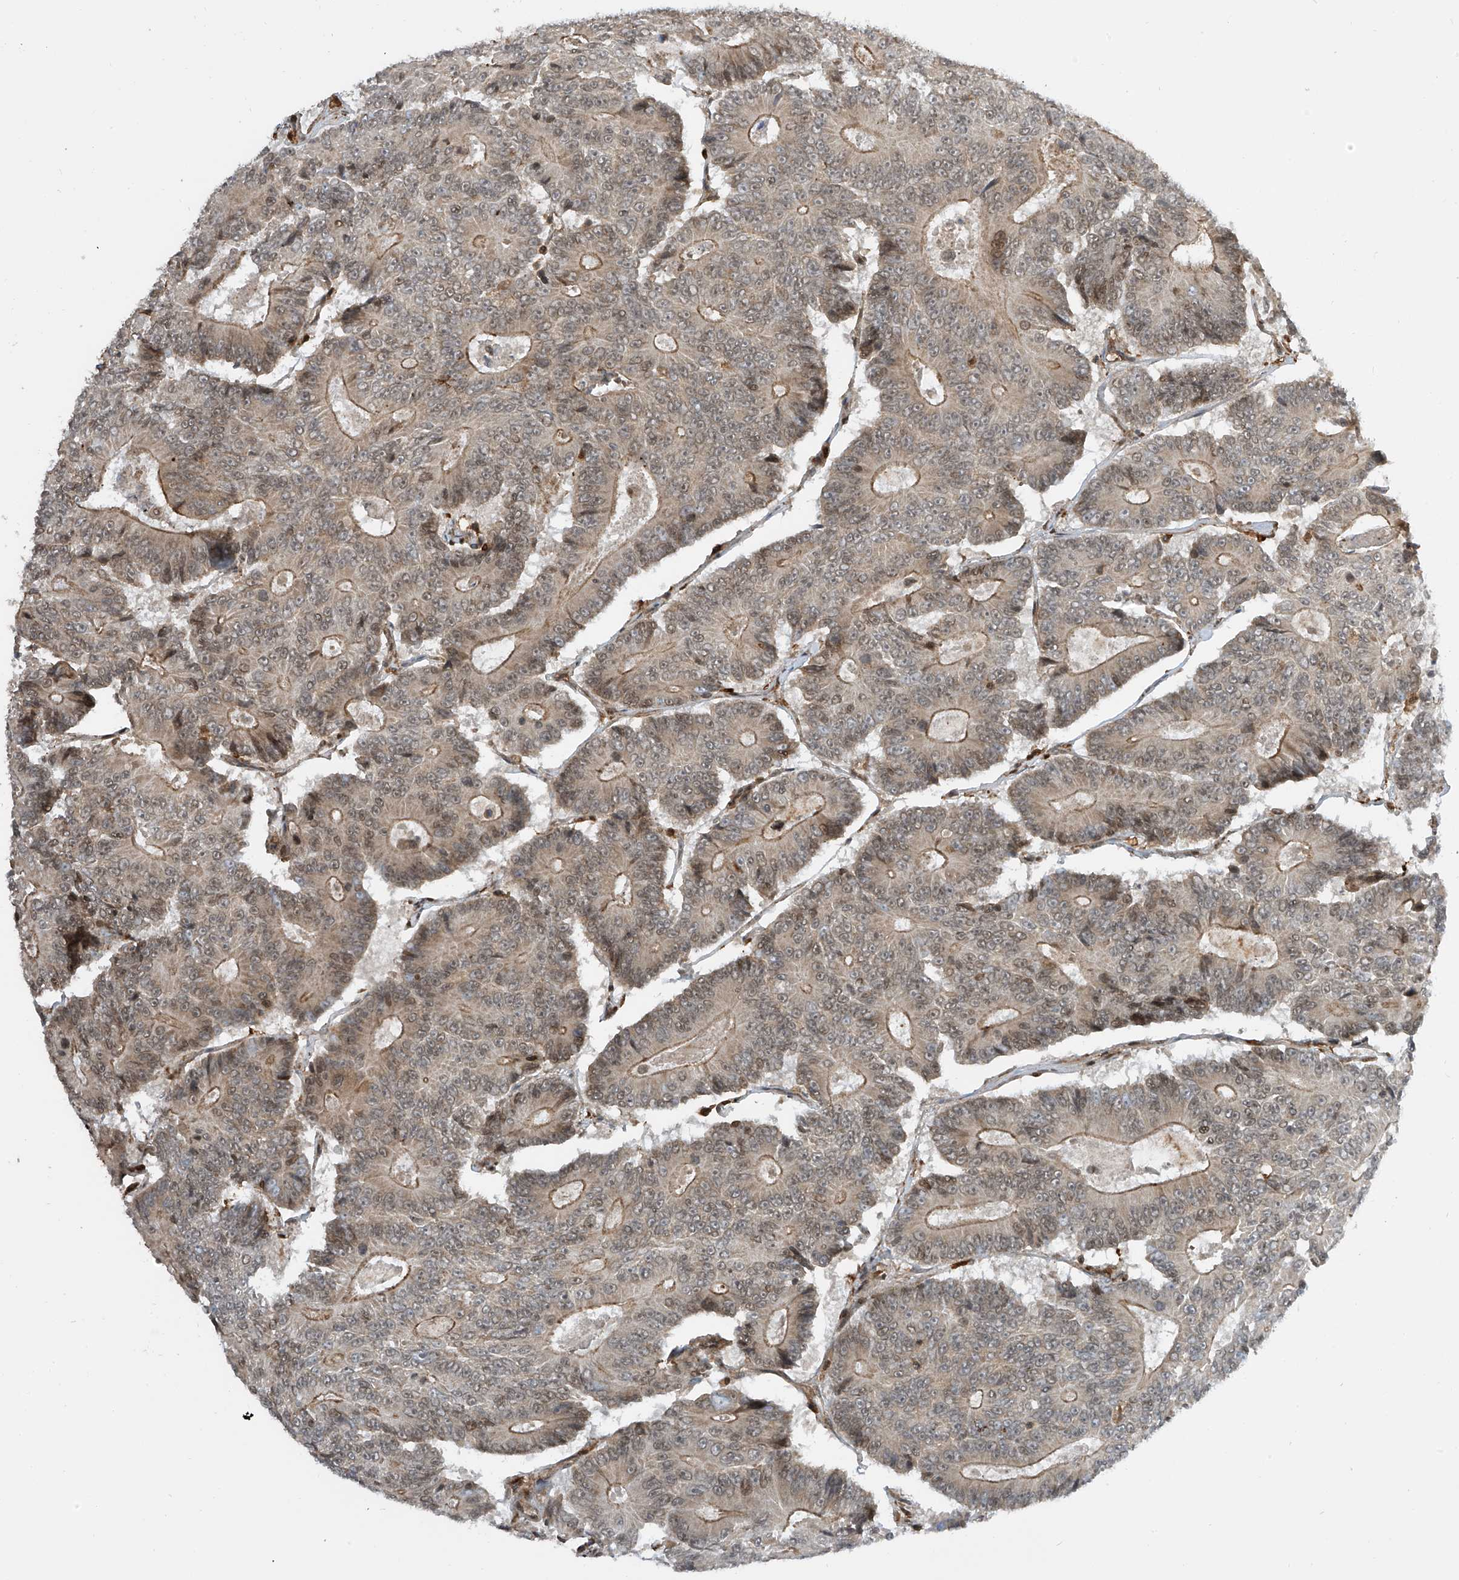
{"staining": {"intensity": "weak", "quantity": "25%-75%", "location": "cytoplasmic/membranous,nuclear"}, "tissue": "colorectal cancer", "cell_type": "Tumor cells", "image_type": "cancer", "snomed": [{"axis": "morphology", "description": "Adenocarcinoma, NOS"}, {"axis": "topography", "description": "Colon"}], "caption": "Adenocarcinoma (colorectal) stained with a protein marker shows weak staining in tumor cells.", "gene": "ATAD2B", "patient": {"sex": "male", "age": 83}}